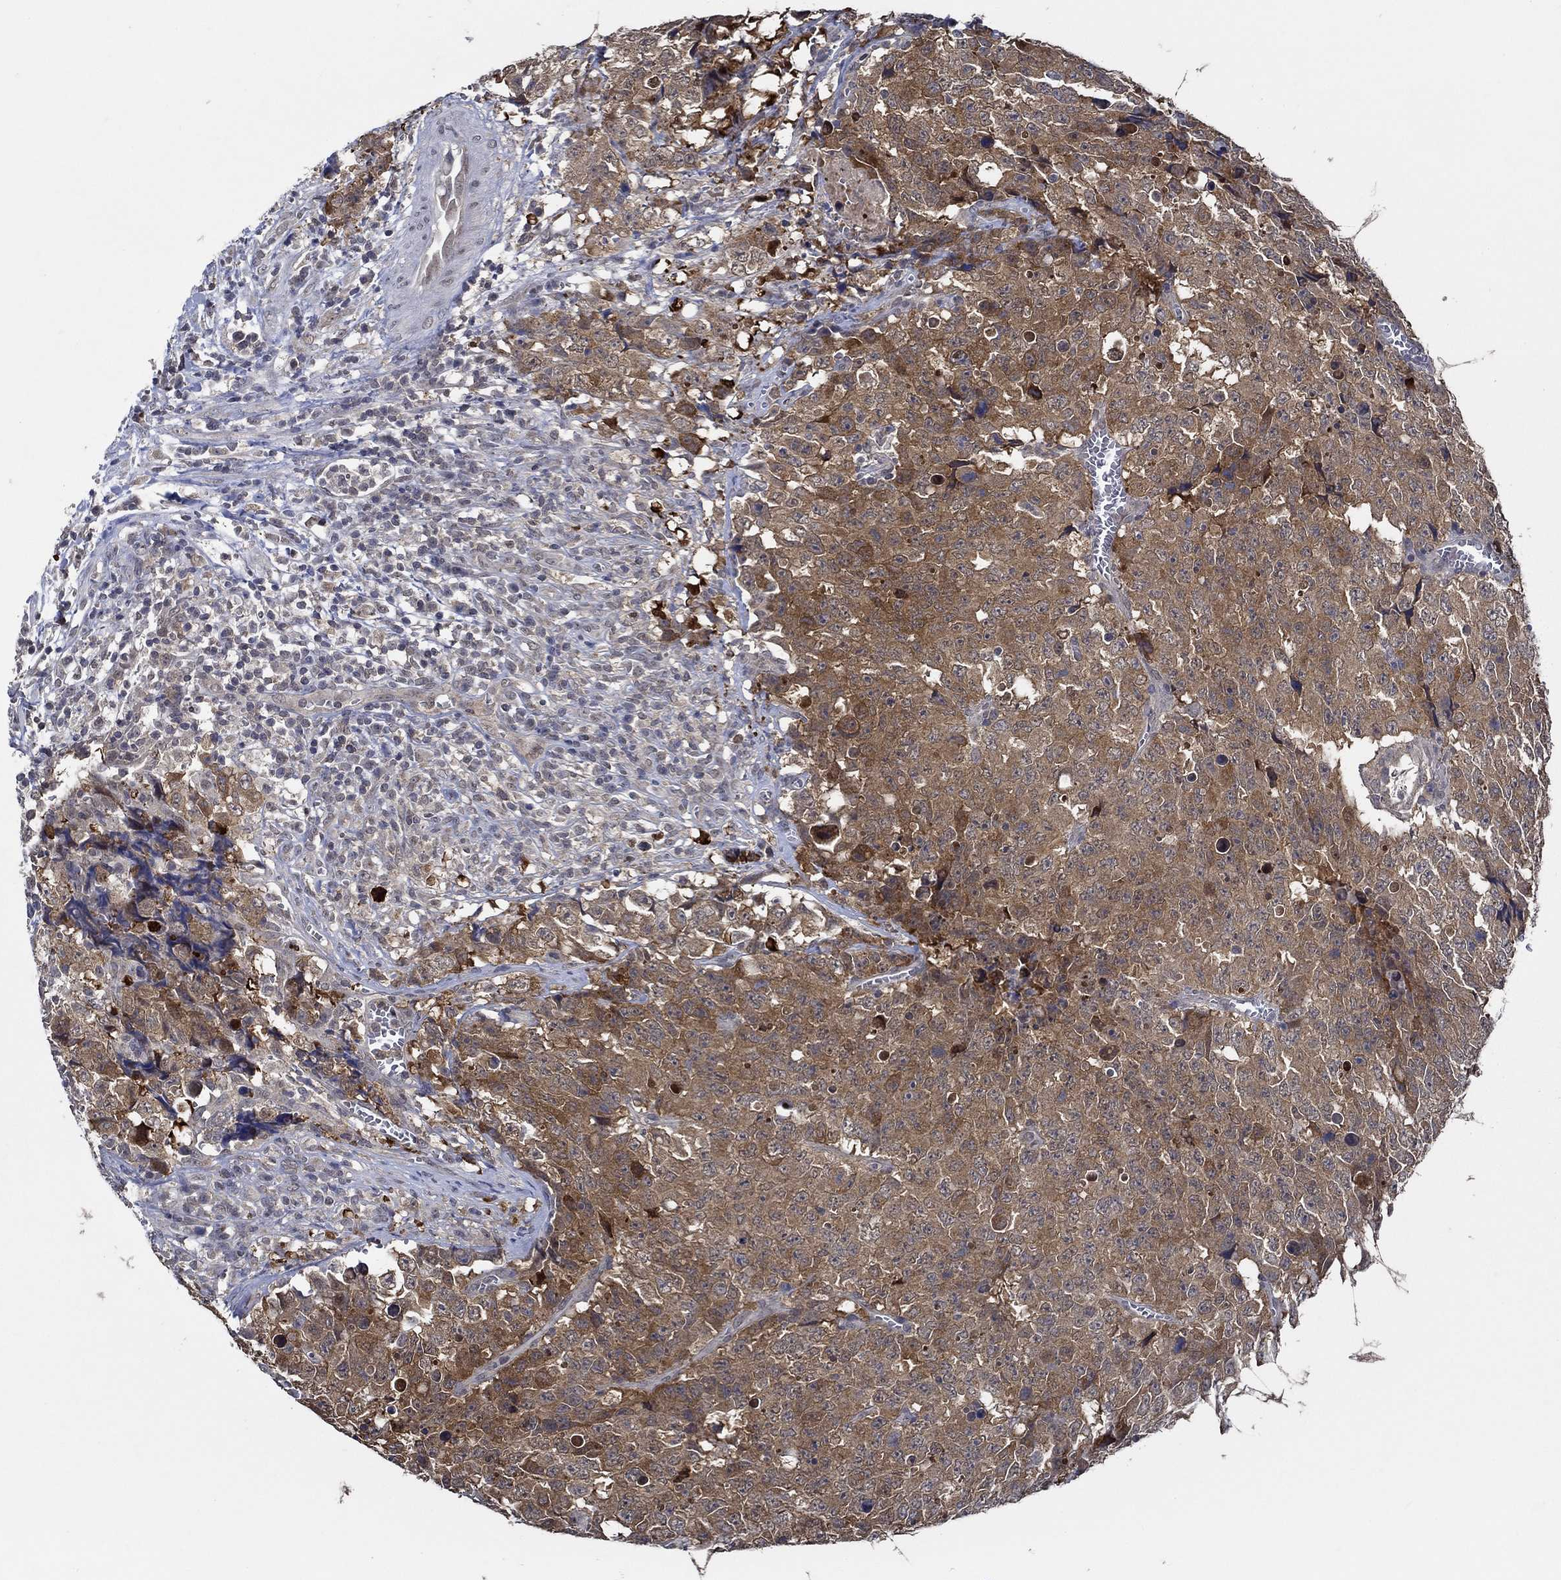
{"staining": {"intensity": "strong", "quantity": "25%-75%", "location": "cytoplasmic/membranous"}, "tissue": "testis cancer", "cell_type": "Tumor cells", "image_type": "cancer", "snomed": [{"axis": "morphology", "description": "Carcinoma, Embryonal, NOS"}, {"axis": "topography", "description": "Testis"}], "caption": "IHC of testis cancer (embryonal carcinoma) demonstrates high levels of strong cytoplasmic/membranous staining in about 25%-75% of tumor cells.", "gene": "DACT1", "patient": {"sex": "male", "age": 23}}